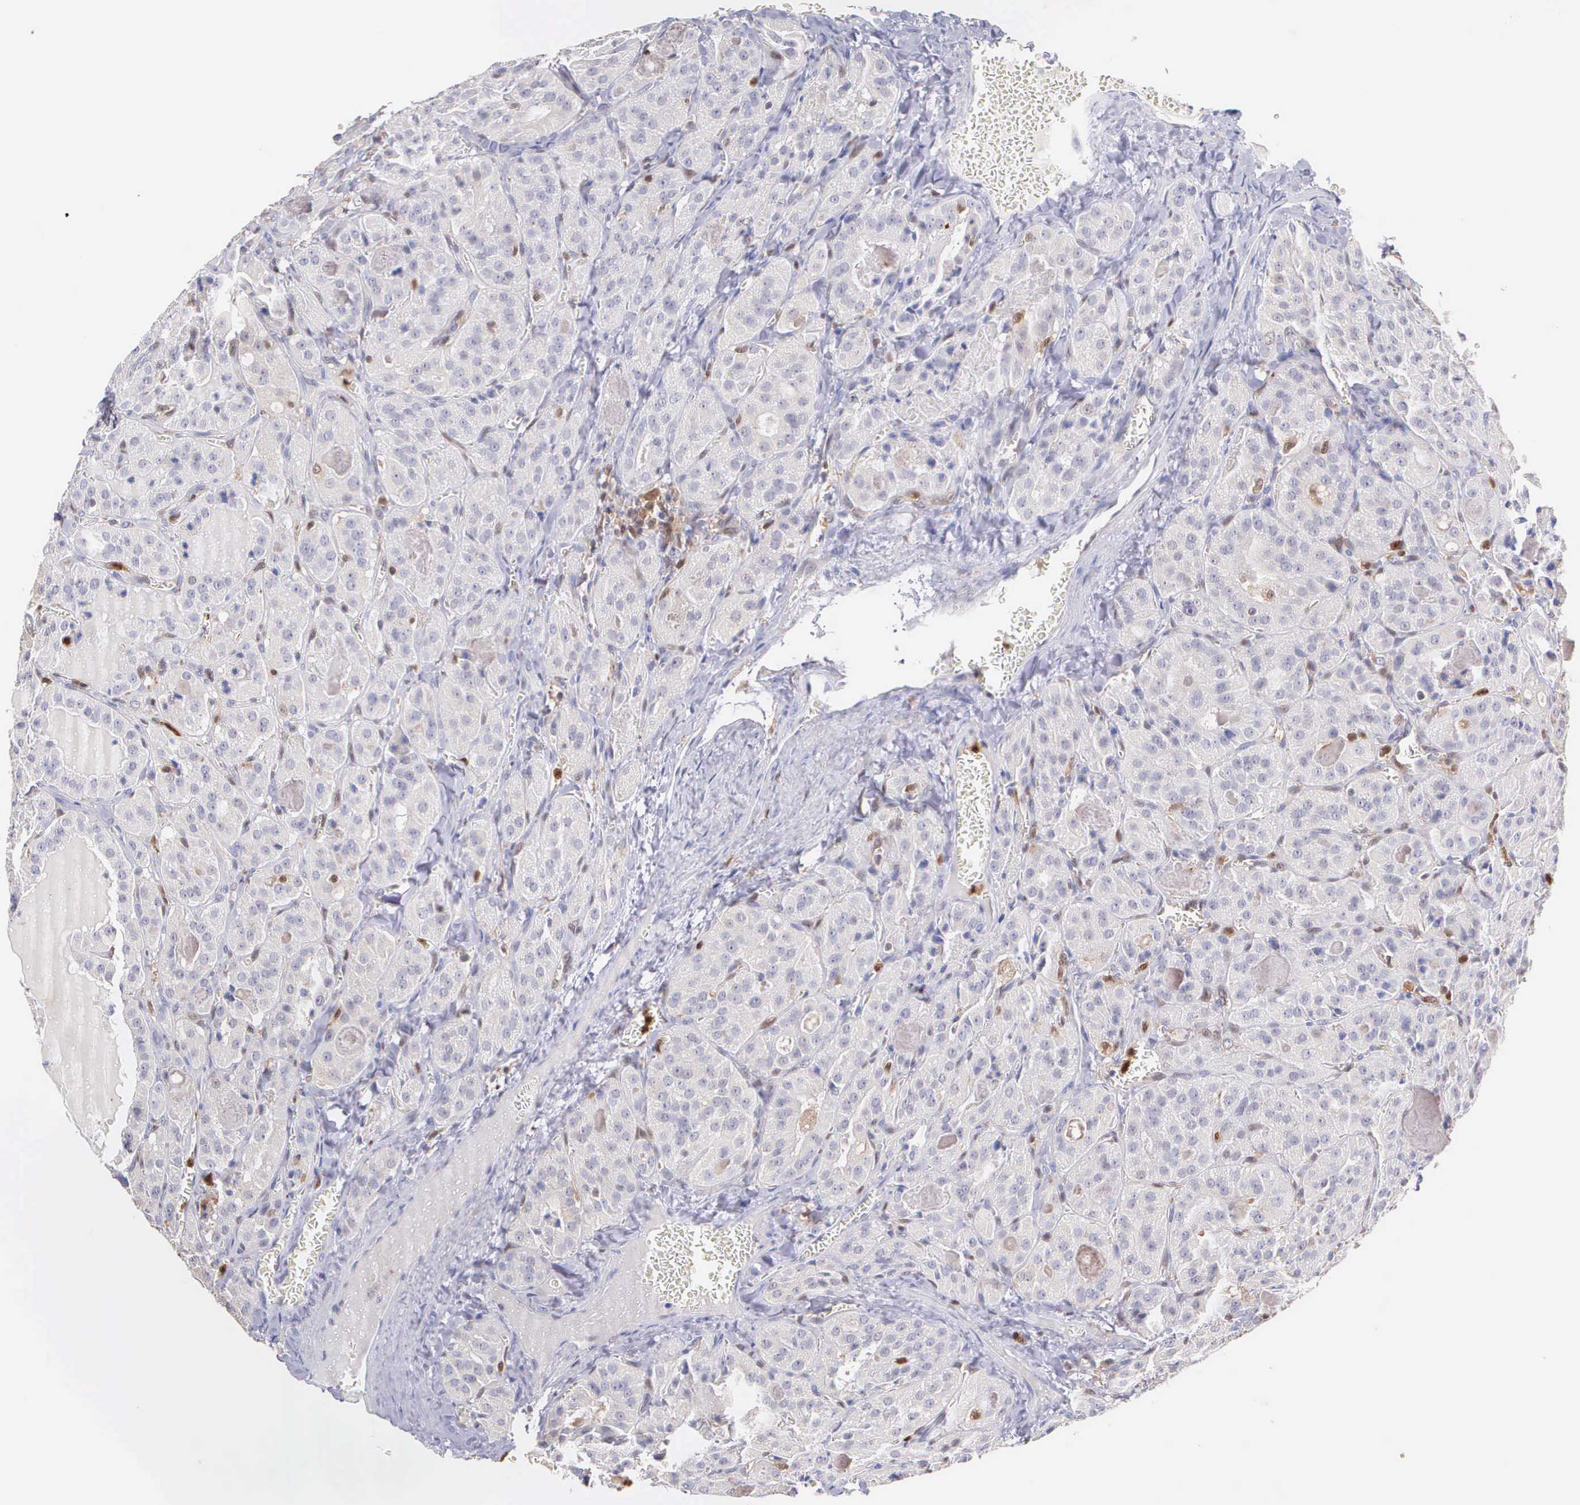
{"staining": {"intensity": "negative", "quantity": "none", "location": "none"}, "tissue": "thyroid cancer", "cell_type": "Tumor cells", "image_type": "cancer", "snomed": [{"axis": "morphology", "description": "Carcinoma, NOS"}, {"axis": "topography", "description": "Thyroid gland"}], "caption": "This is an immunohistochemistry (IHC) micrograph of human thyroid cancer (carcinoma). There is no expression in tumor cells.", "gene": "BID", "patient": {"sex": "male", "age": 76}}